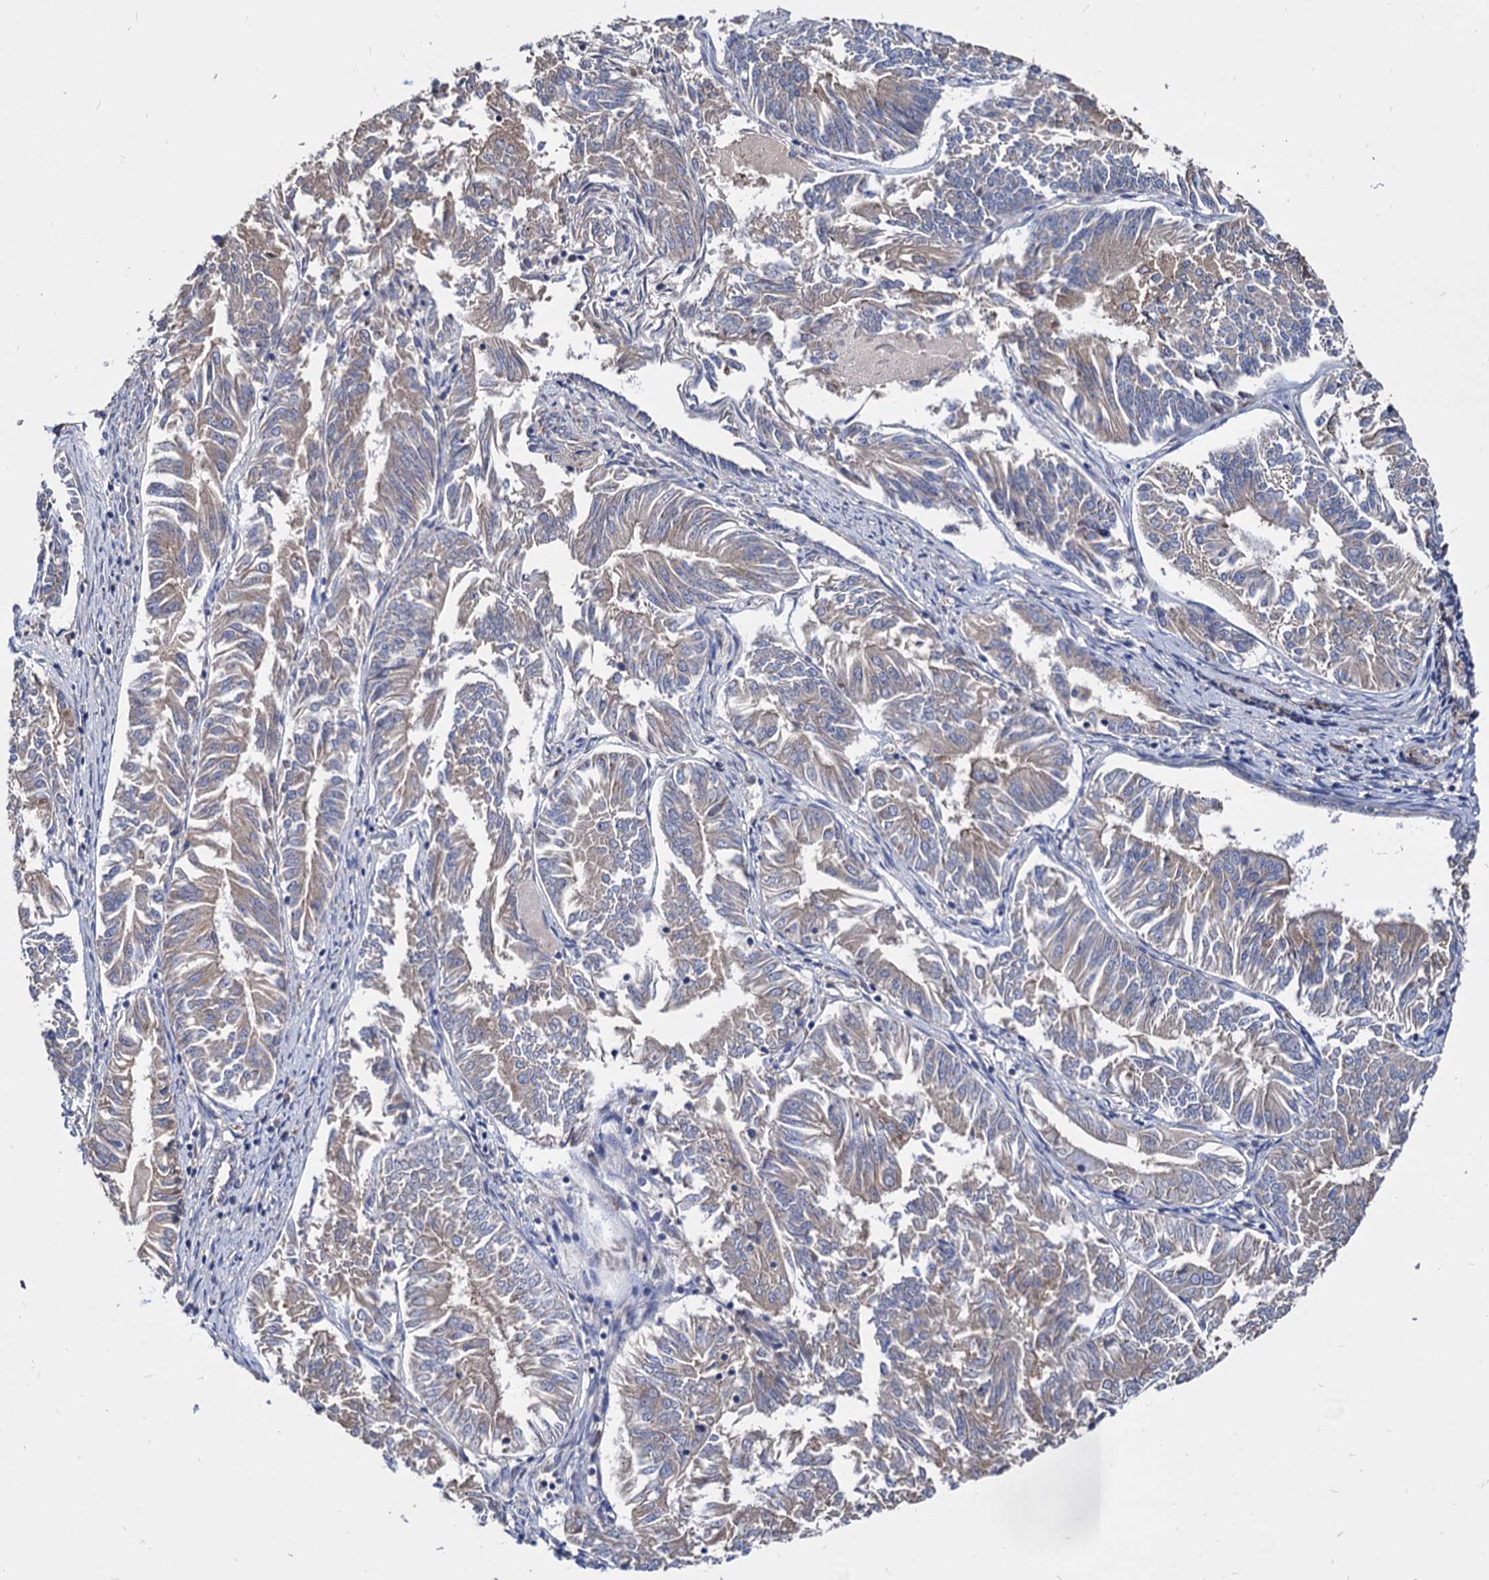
{"staining": {"intensity": "weak", "quantity": "<25%", "location": "cytoplasmic/membranous"}, "tissue": "endometrial cancer", "cell_type": "Tumor cells", "image_type": "cancer", "snomed": [{"axis": "morphology", "description": "Adenocarcinoma, NOS"}, {"axis": "topography", "description": "Endometrium"}], "caption": "DAB (3,3'-diaminobenzidine) immunohistochemical staining of human adenocarcinoma (endometrial) shows no significant expression in tumor cells.", "gene": "WDR11", "patient": {"sex": "female", "age": 58}}